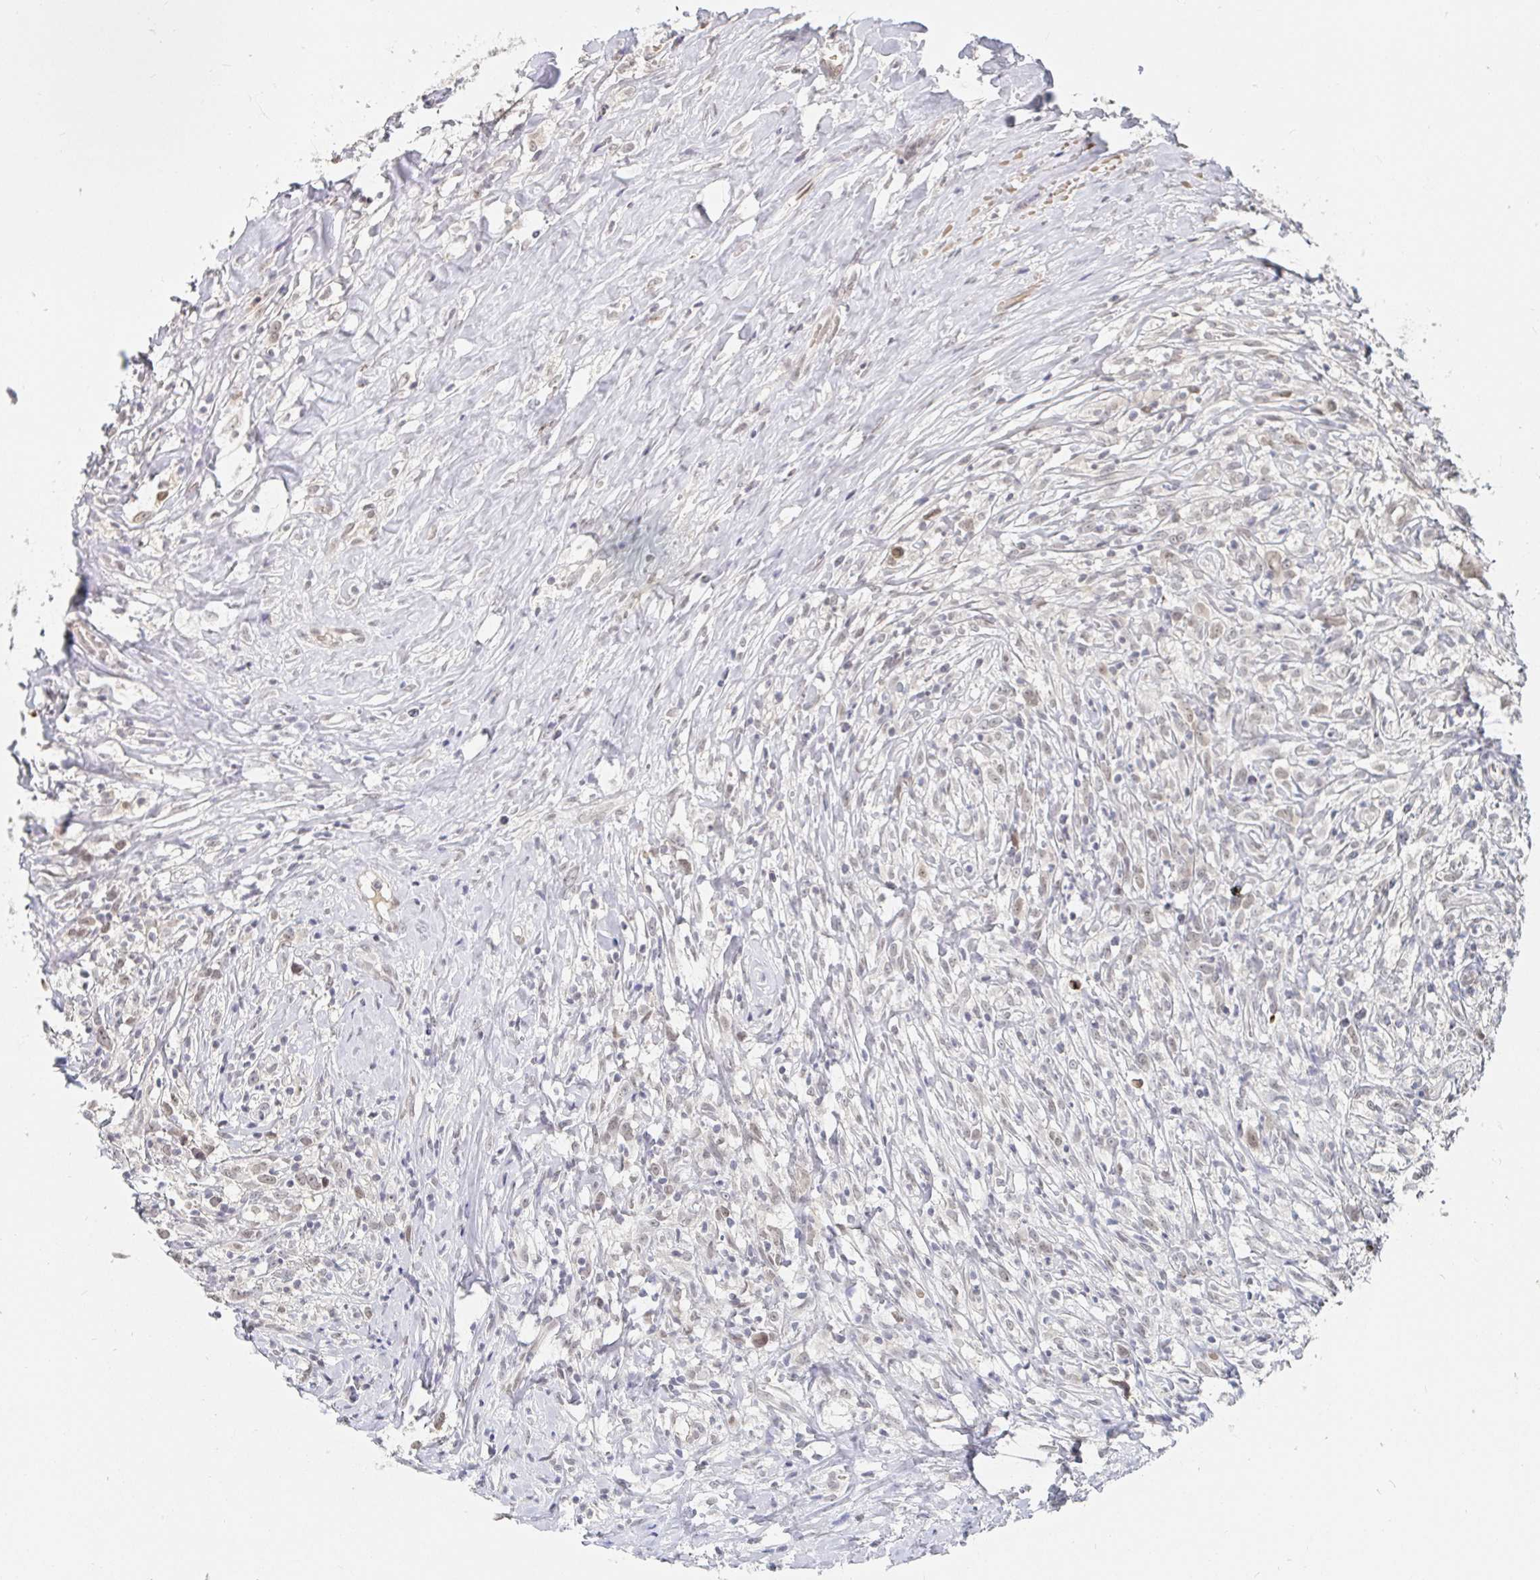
{"staining": {"intensity": "negative", "quantity": "none", "location": "none"}, "tissue": "lymphoma", "cell_type": "Tumor cells", "image_type": "cancer", "snomed": [{"axis": "morphology", "description": "Hodgkin's disease, NOS"}, {"axis": "topography", "description": "No Tissue"}], "caption": "IHC micrograph of human lymphoma stained for a protein (brown), which demonstrates no staining in tumor cells.", "gene": "CHD2", "patient": {"sex": "female", "age": 21}}